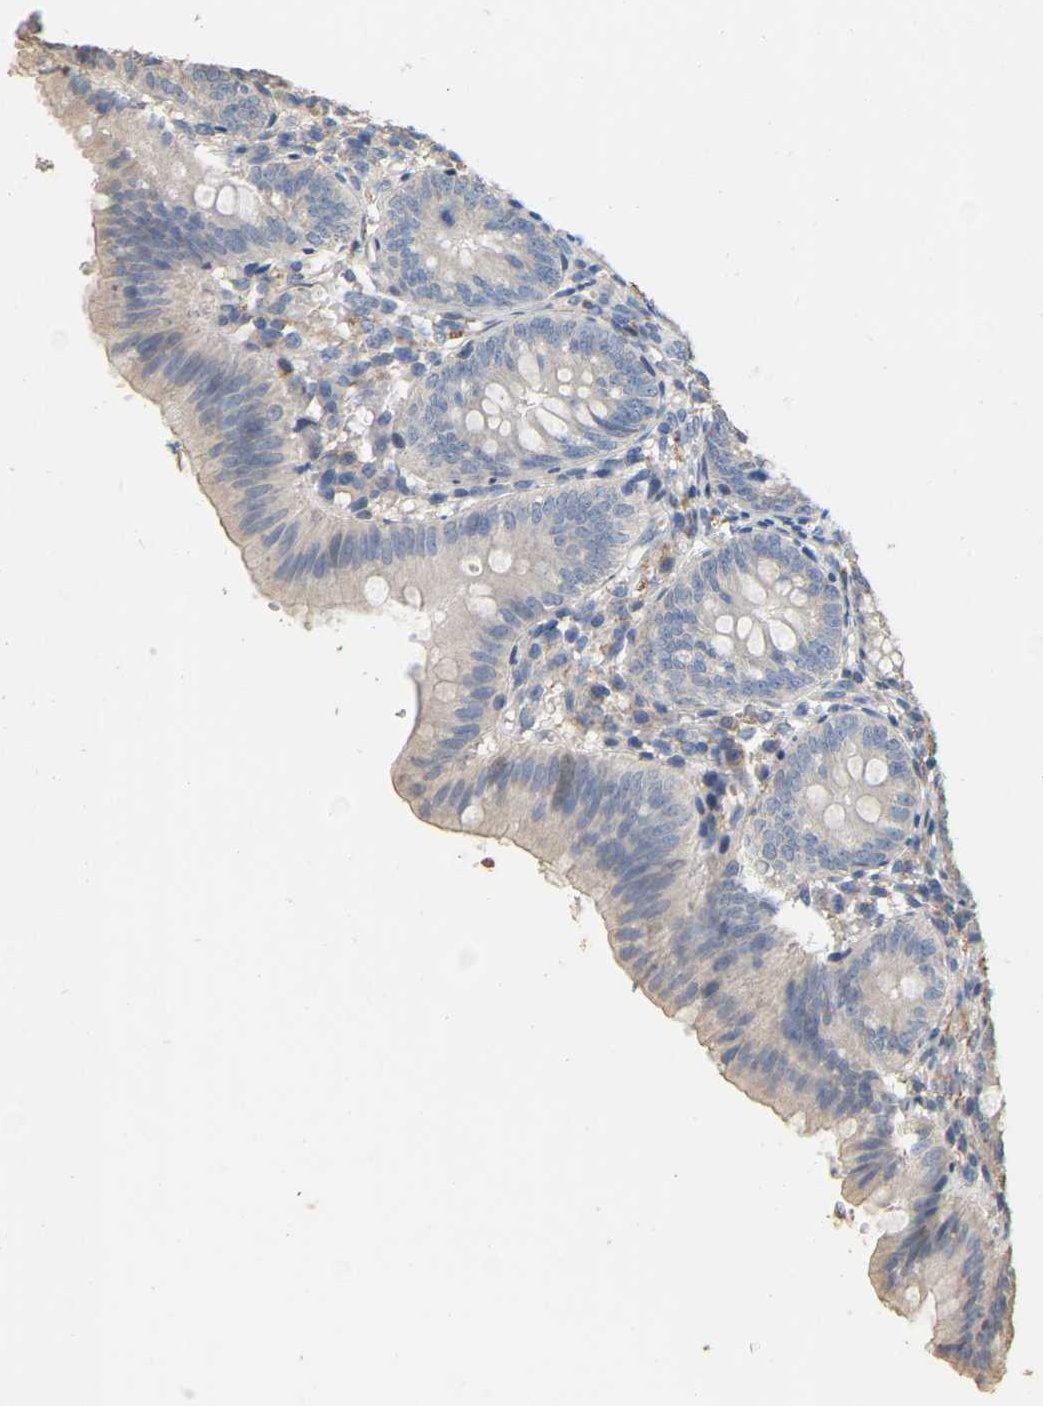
{"staining": {"intensity": "negative", "quantity": "none", "location": "none"}, "tissue": "appendix", "cell_type": "Glandular cells", "image_type": "normal", "snomed": [{"axis": "morphology", "description": "Normal tissue, NOS"}, {"axis": "topography", "description": "Appendix"}], "caption": "Appendix was stained to show a protein in brown. There is no significant staining in glandular cells. (DAB immunohistochemistry (IHC), high magnification).", "gene": "NCS1", "patient": {"sex": "male", "age": 1}}